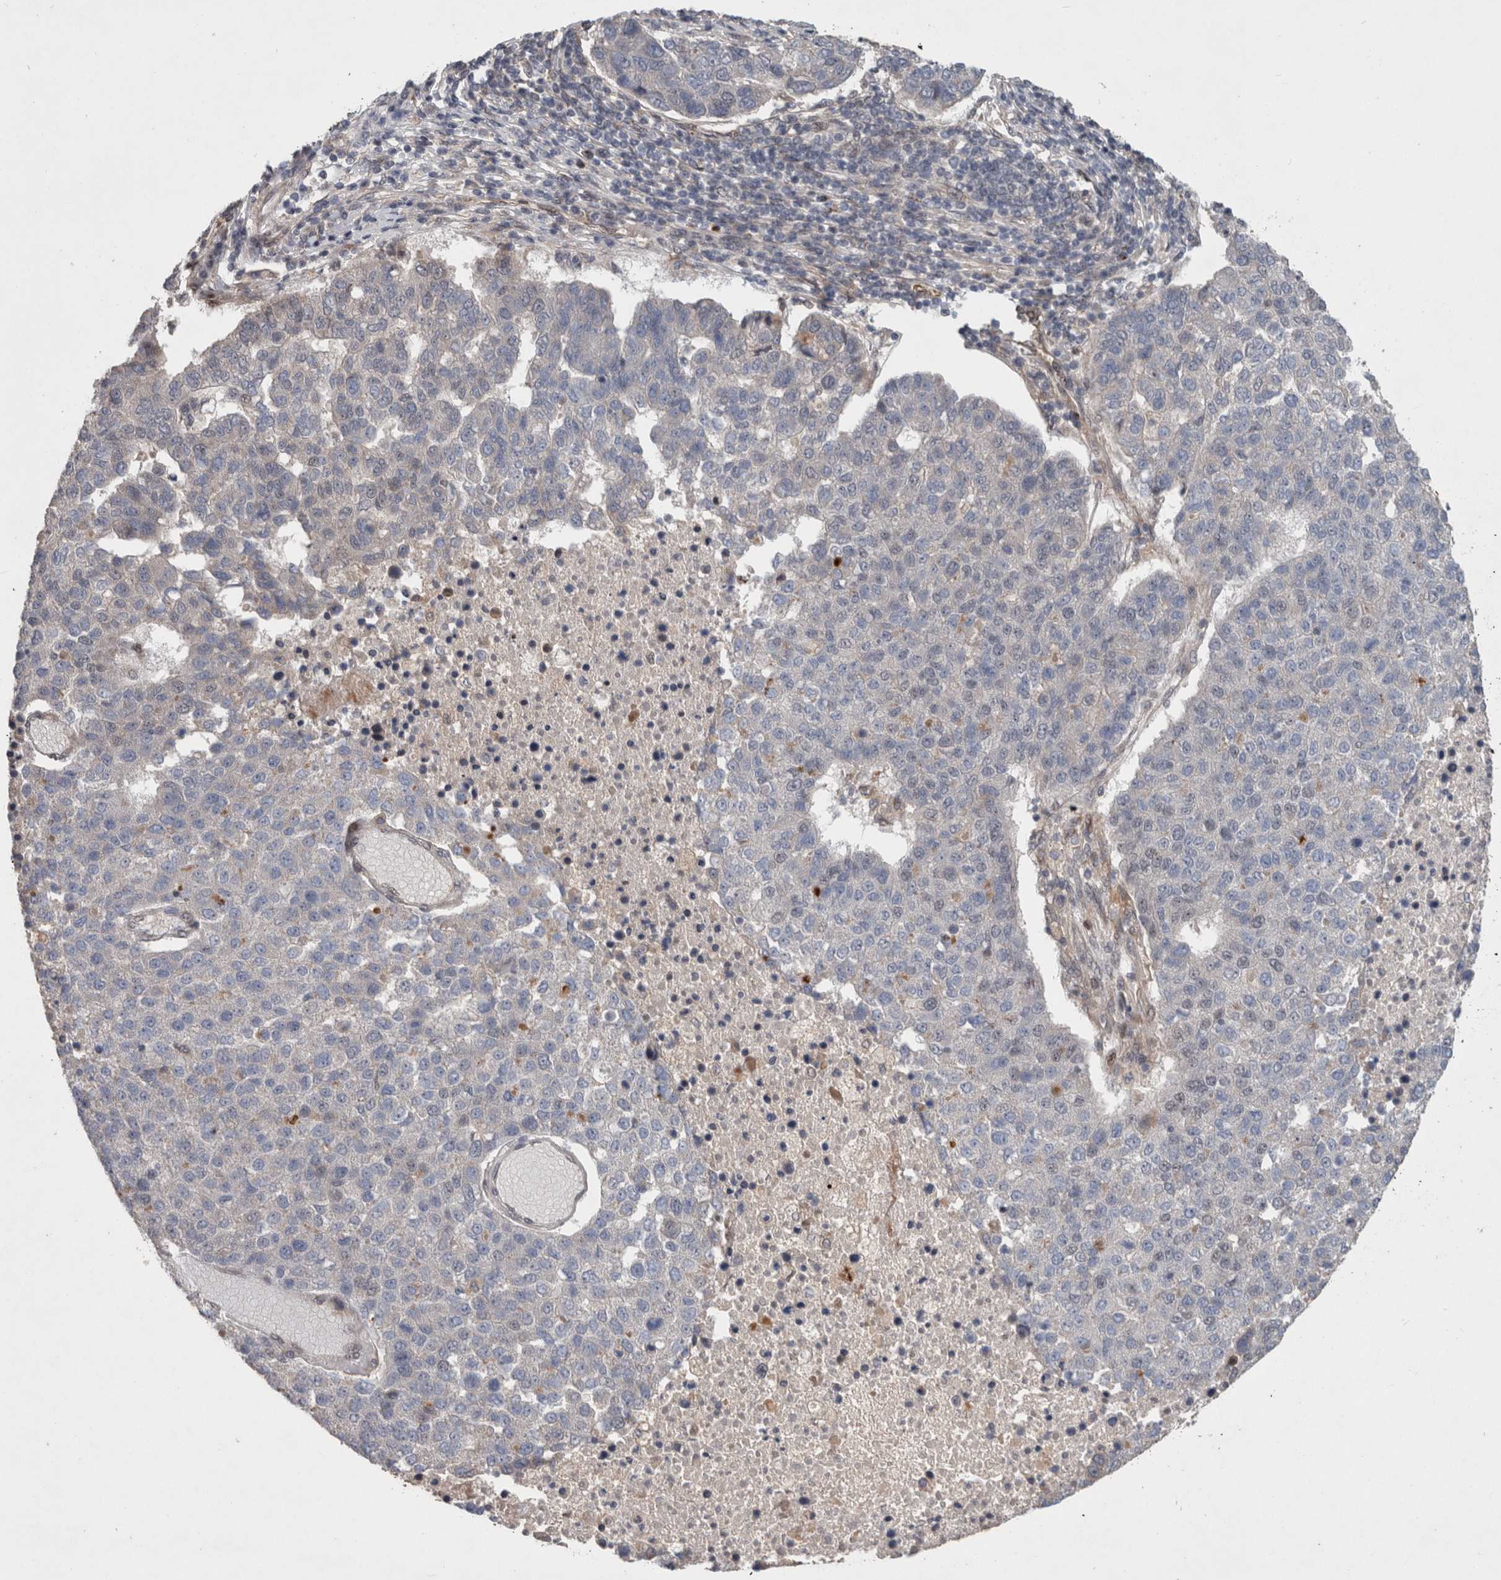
{"staining": {"intensity": "negative", "quantity": "none", "location": "none"}, "tissue": "pancreatic cancer", "cell_type": "Tumor cells", "image_type": "cancer", "snomed": [{"axis": "morphology", "description": "Adenocarcinoma, NOS"}, {"axis": "topography", "description": "Pancreas"}], "caption": "Tumor cells show no significant staining in pancreatic cancer. Nuclei are stained in blue.", "gene": "GIMAP6", "patient": {"sex": "female", "age": 61}}